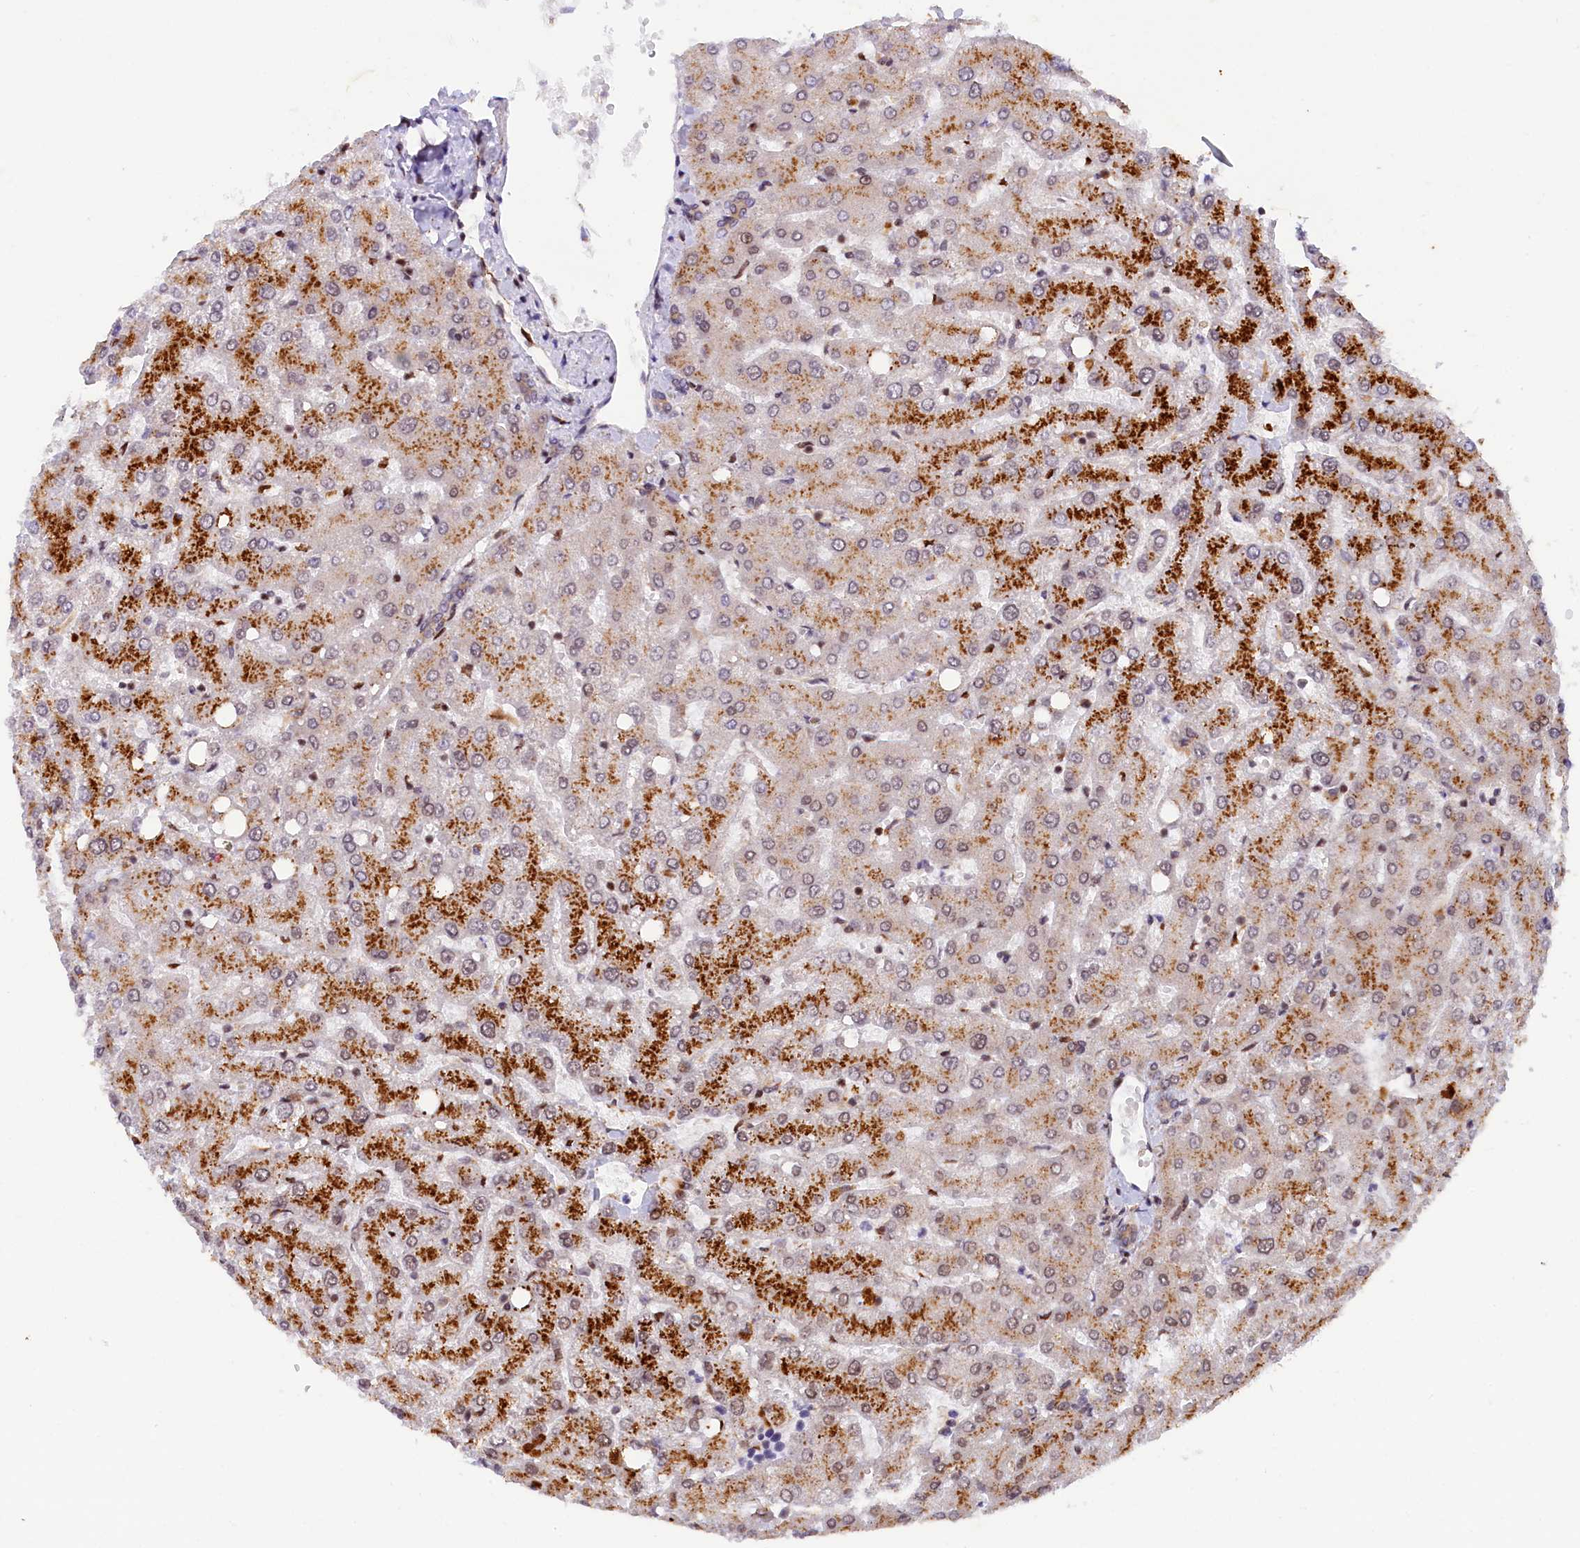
{"staining": {"intensity": "weak", "quantity": ">75%", "location": "cytoplasmic/membranous"}, "tissue": "liver", "cell_type": "Cholangiocytes", "image_type": "normal", "snomed": [{"axis": "morphology", "description": "Normal tissue, NOS"}, {"axis": "topography", "description": "Liver"}], "caption": "This is a histology image of immunohistochemistry (IHC) staining of normal liver, which shows weak positivity in the cytoplasmic/membranous of cholangiocytes.", "gene": "SAMD4A", "patient": {"sex": "female", "age": 54}}